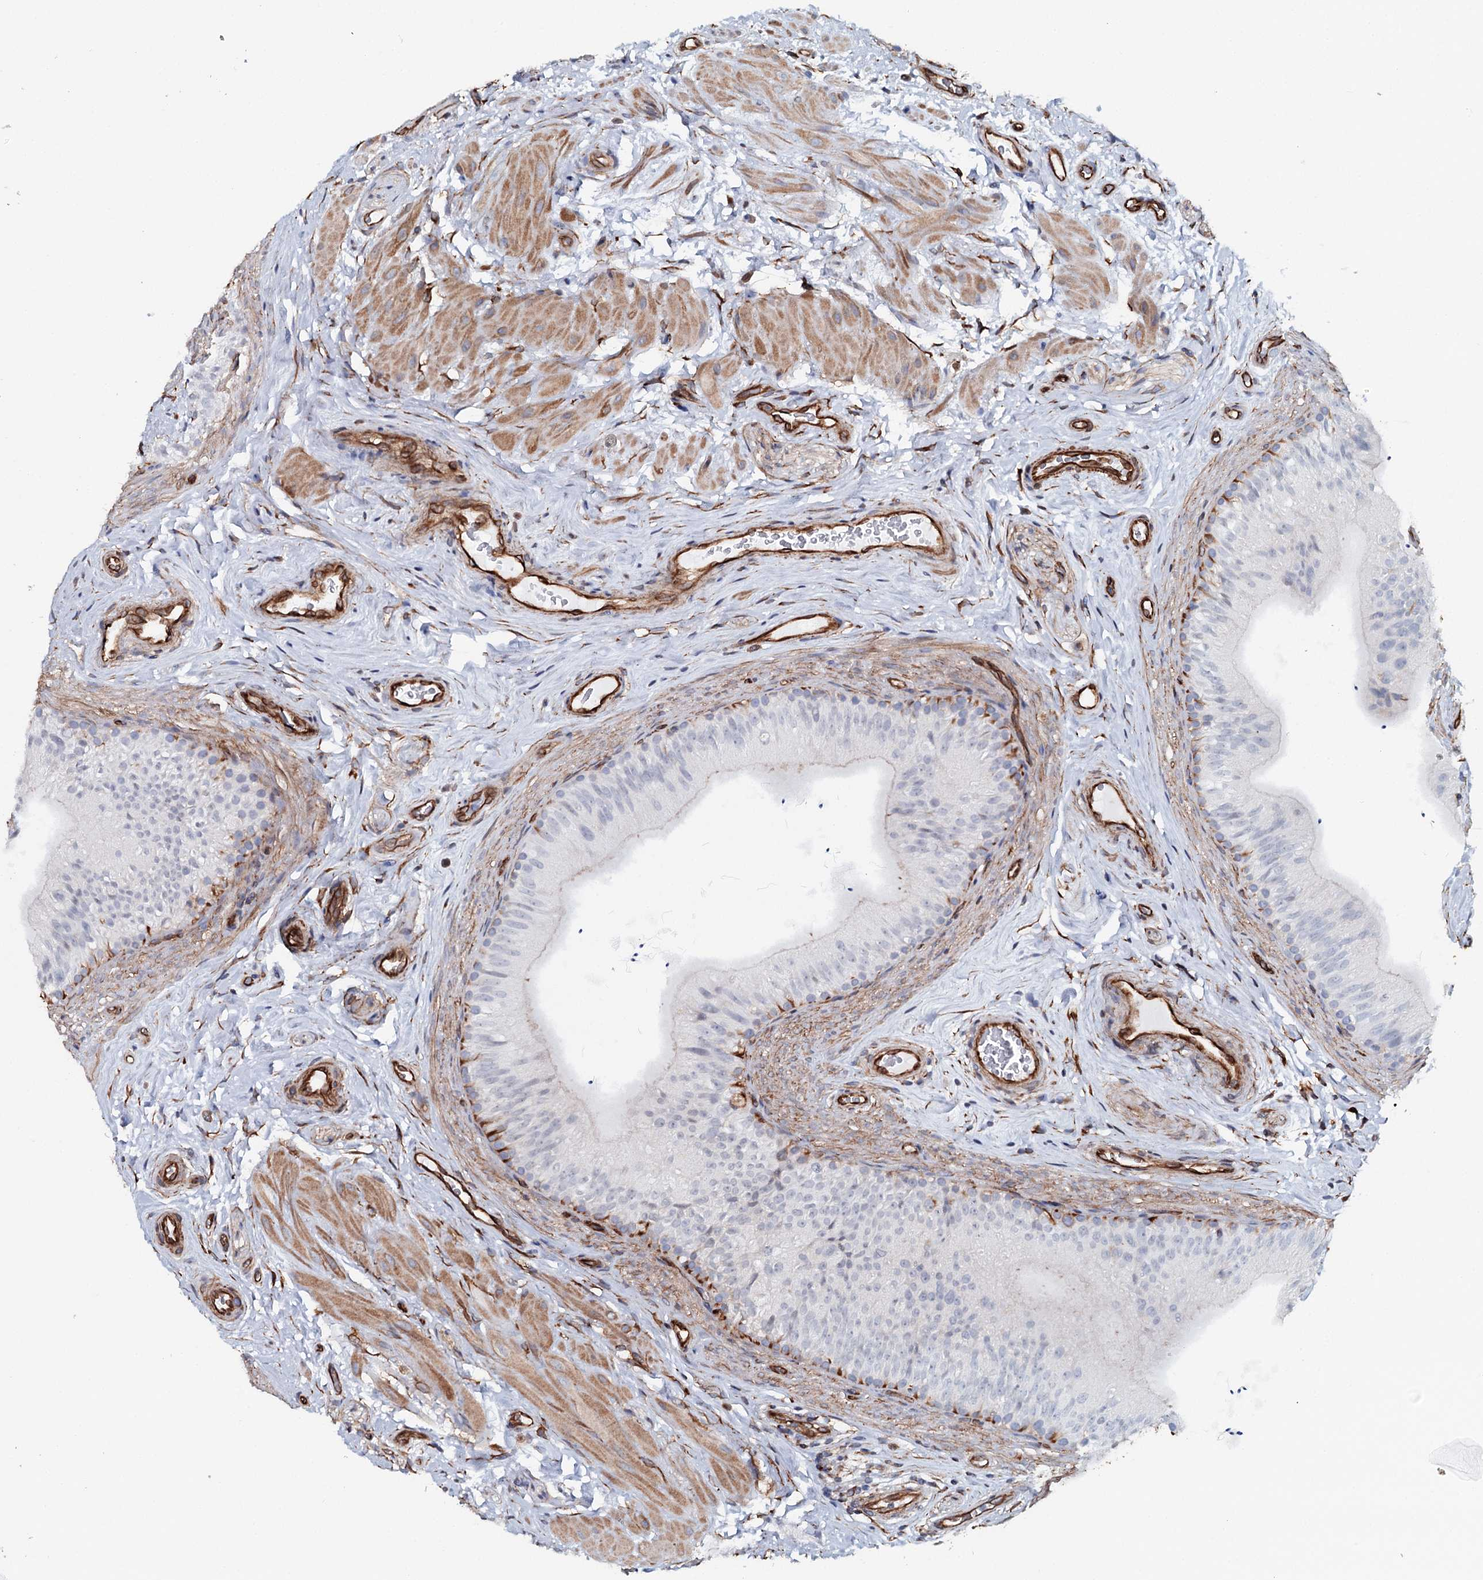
{"staining": {"intensity": "moderate", "quantity": "<25%", "location": "cytoplasmic/membranous"}, "tissue": "epididymis", "cell_type": "Glandular cells", "image_type": "normal", "snomed": [{"axis": "morphology", "description": "Normal tissue, NOS"}, {"axis": "topography", "description": "Epididymis"}], "caption": "Approximately <25% of glandular cells in normal human epididymis show moderate cytoplasmic/membranous protein positivity as visualized by brown immunohistochemical staining.", "gene": "SYNPO", "patient": {"sex": "male", "age": 46}}